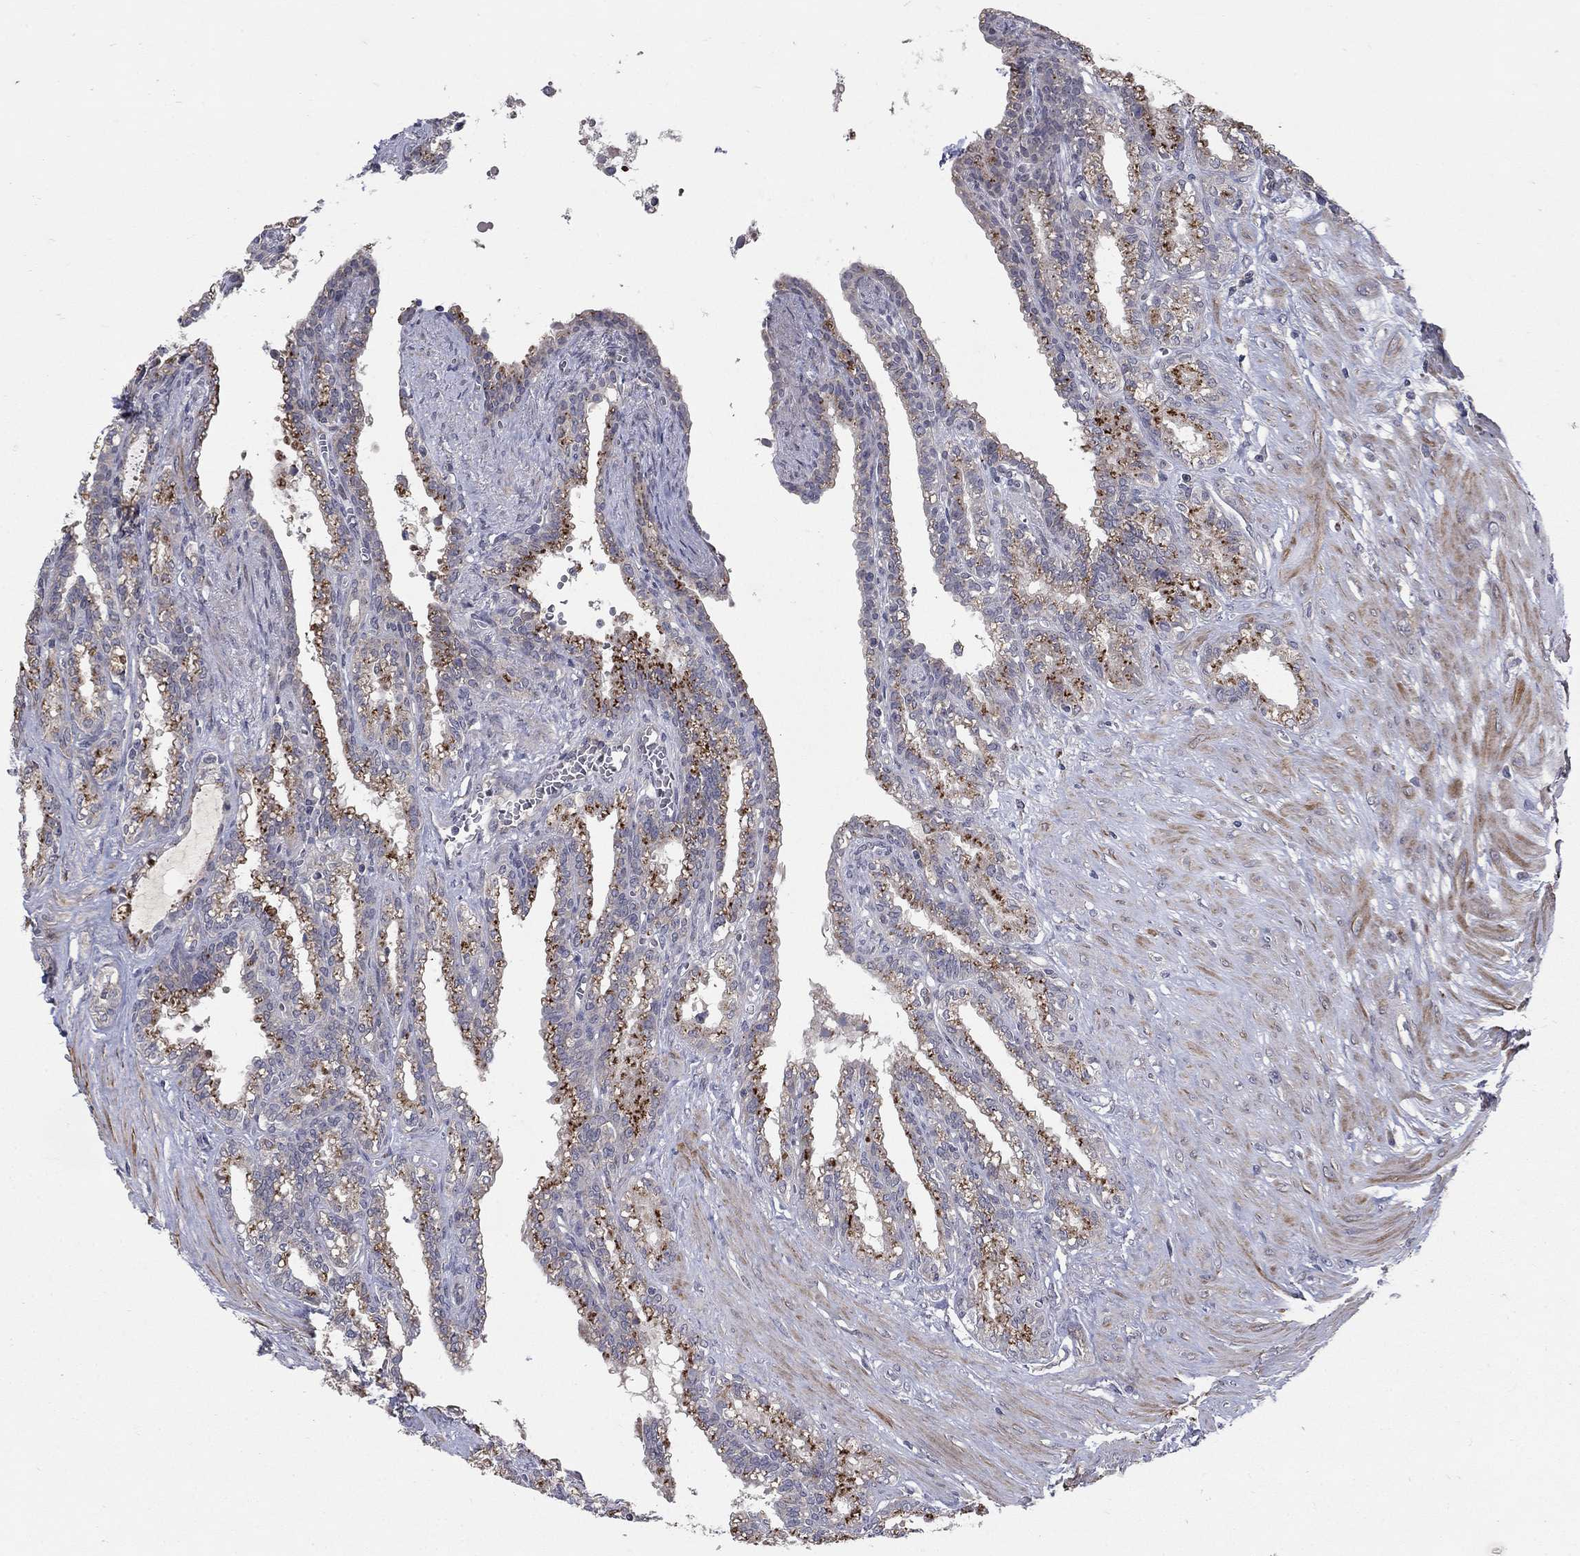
{"staining": {"intensity": "strong", "quantity": "<25%", "location": "cytoplasmic/membranous"}, "tissue": "seminal vesicle", "cell_type": "Glandular cells", "image_type": "normal", "snomed": [{"axis": "morphology", "description": "Normal tissue, NOS"}, {"axis": "morphology", "description": "Urothelial carcinoma, NOS"}, {"axis": "topography", "description": "Urinary bladder"}, {"axis": "topography", "description": "Seminal veicle"}], "caption": "Immunohistochemical staining of benign human seminal vesicle displays <25% levels of strong cytoplasmic/membranous protein expression in approximately <25% of glandular cells.", "gene": "FAM3B", "patient": {"sex": "male", "age": 76}}